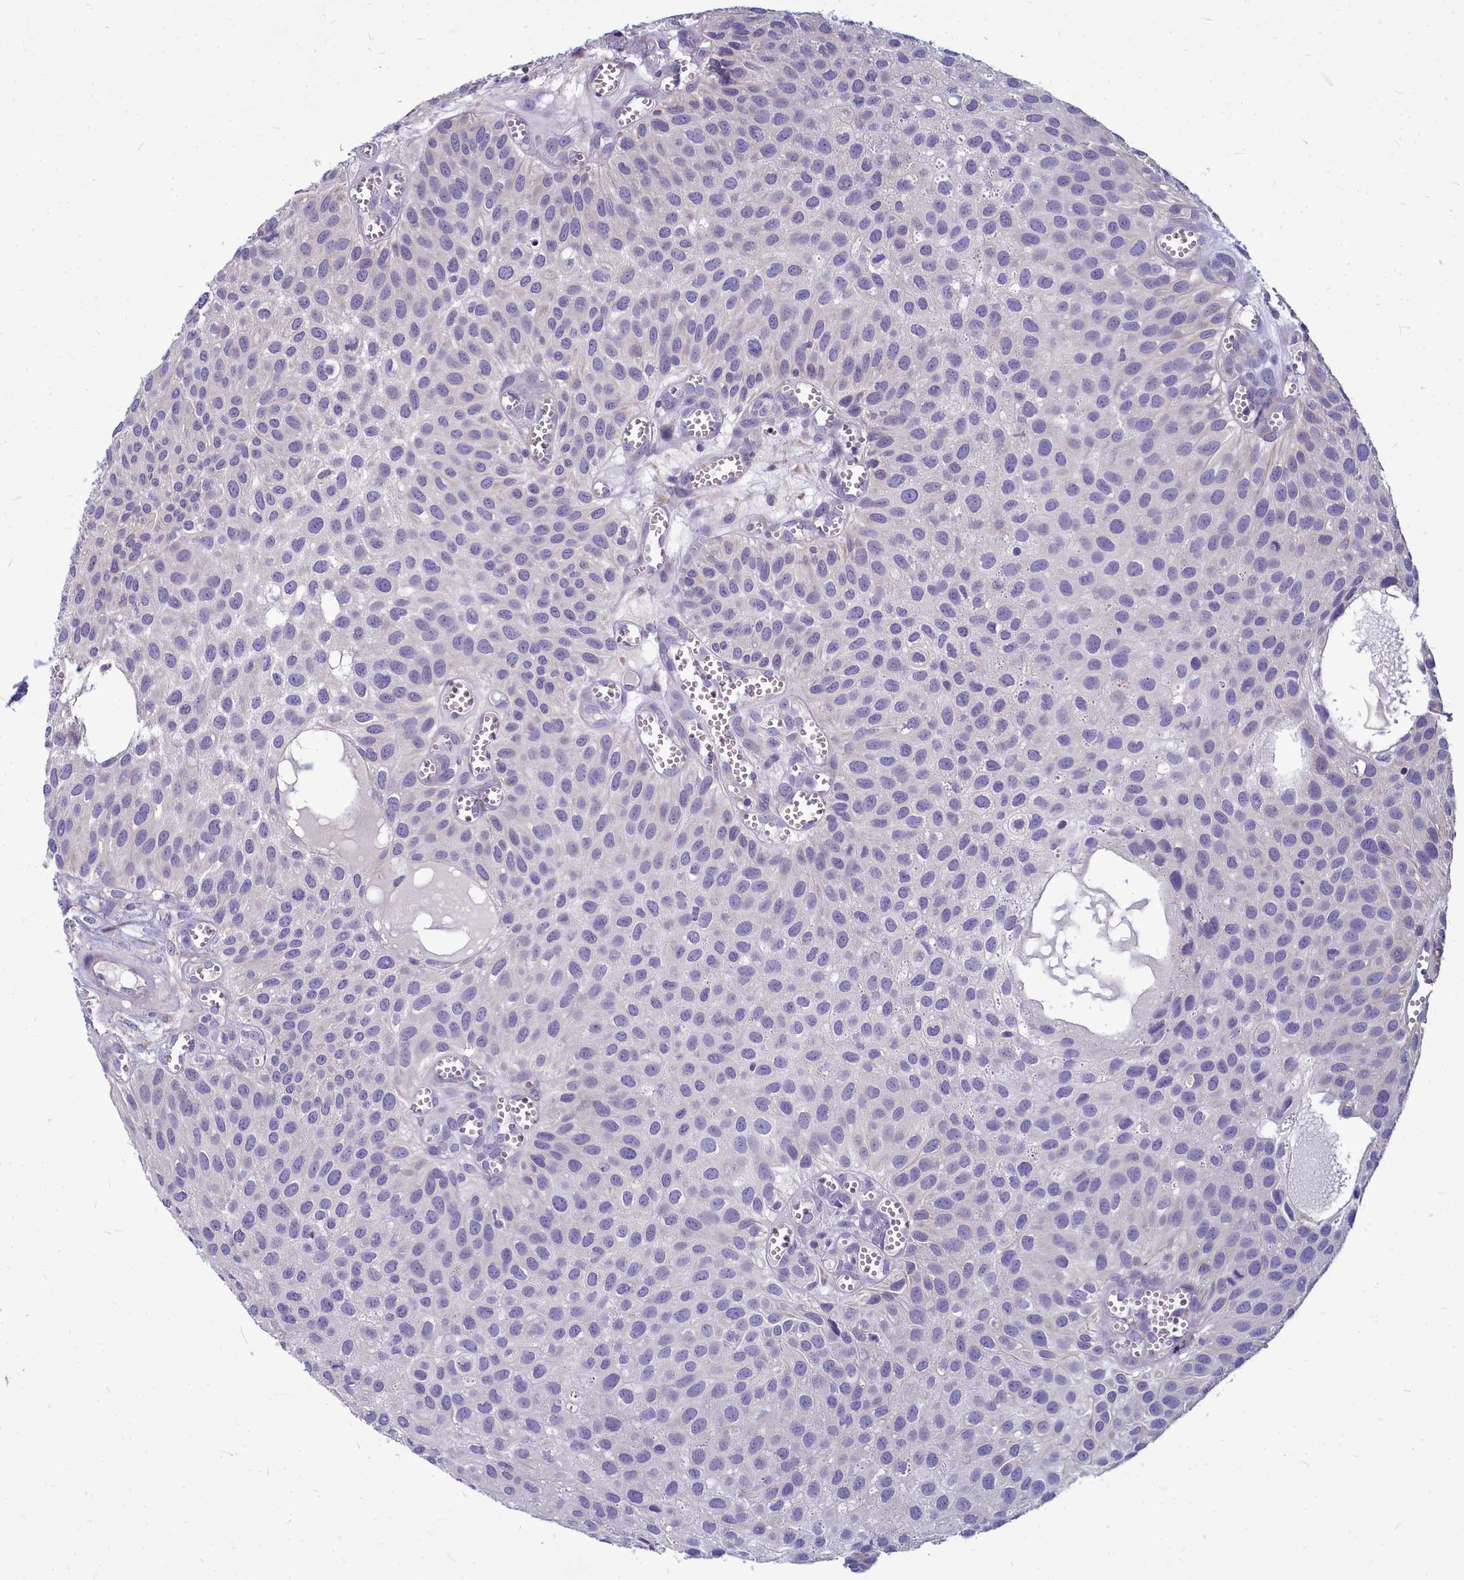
{"staining": {"intensity": "negative", "quantity": "none", "location": "none"}, "tissue": "urothelial cancer", "cell_type": "Tumor cells", "image_type": "cancer", "snomed": [{"axis": "morphology", "description": "Urothelial carcinoma, Low grade"}, {"axis": "topography", "description": "Urinary bladder"}], "caption": "Immunohistochemistry image of neoplastic tissue: human urothelial carcinoma (low-grade) stained with DAB (3,3'-diaminobenzidine) shows no significant protein staining in tumor cells.", "gene": "SMPD4", "patient": {"sex": "male", "age": 88}}